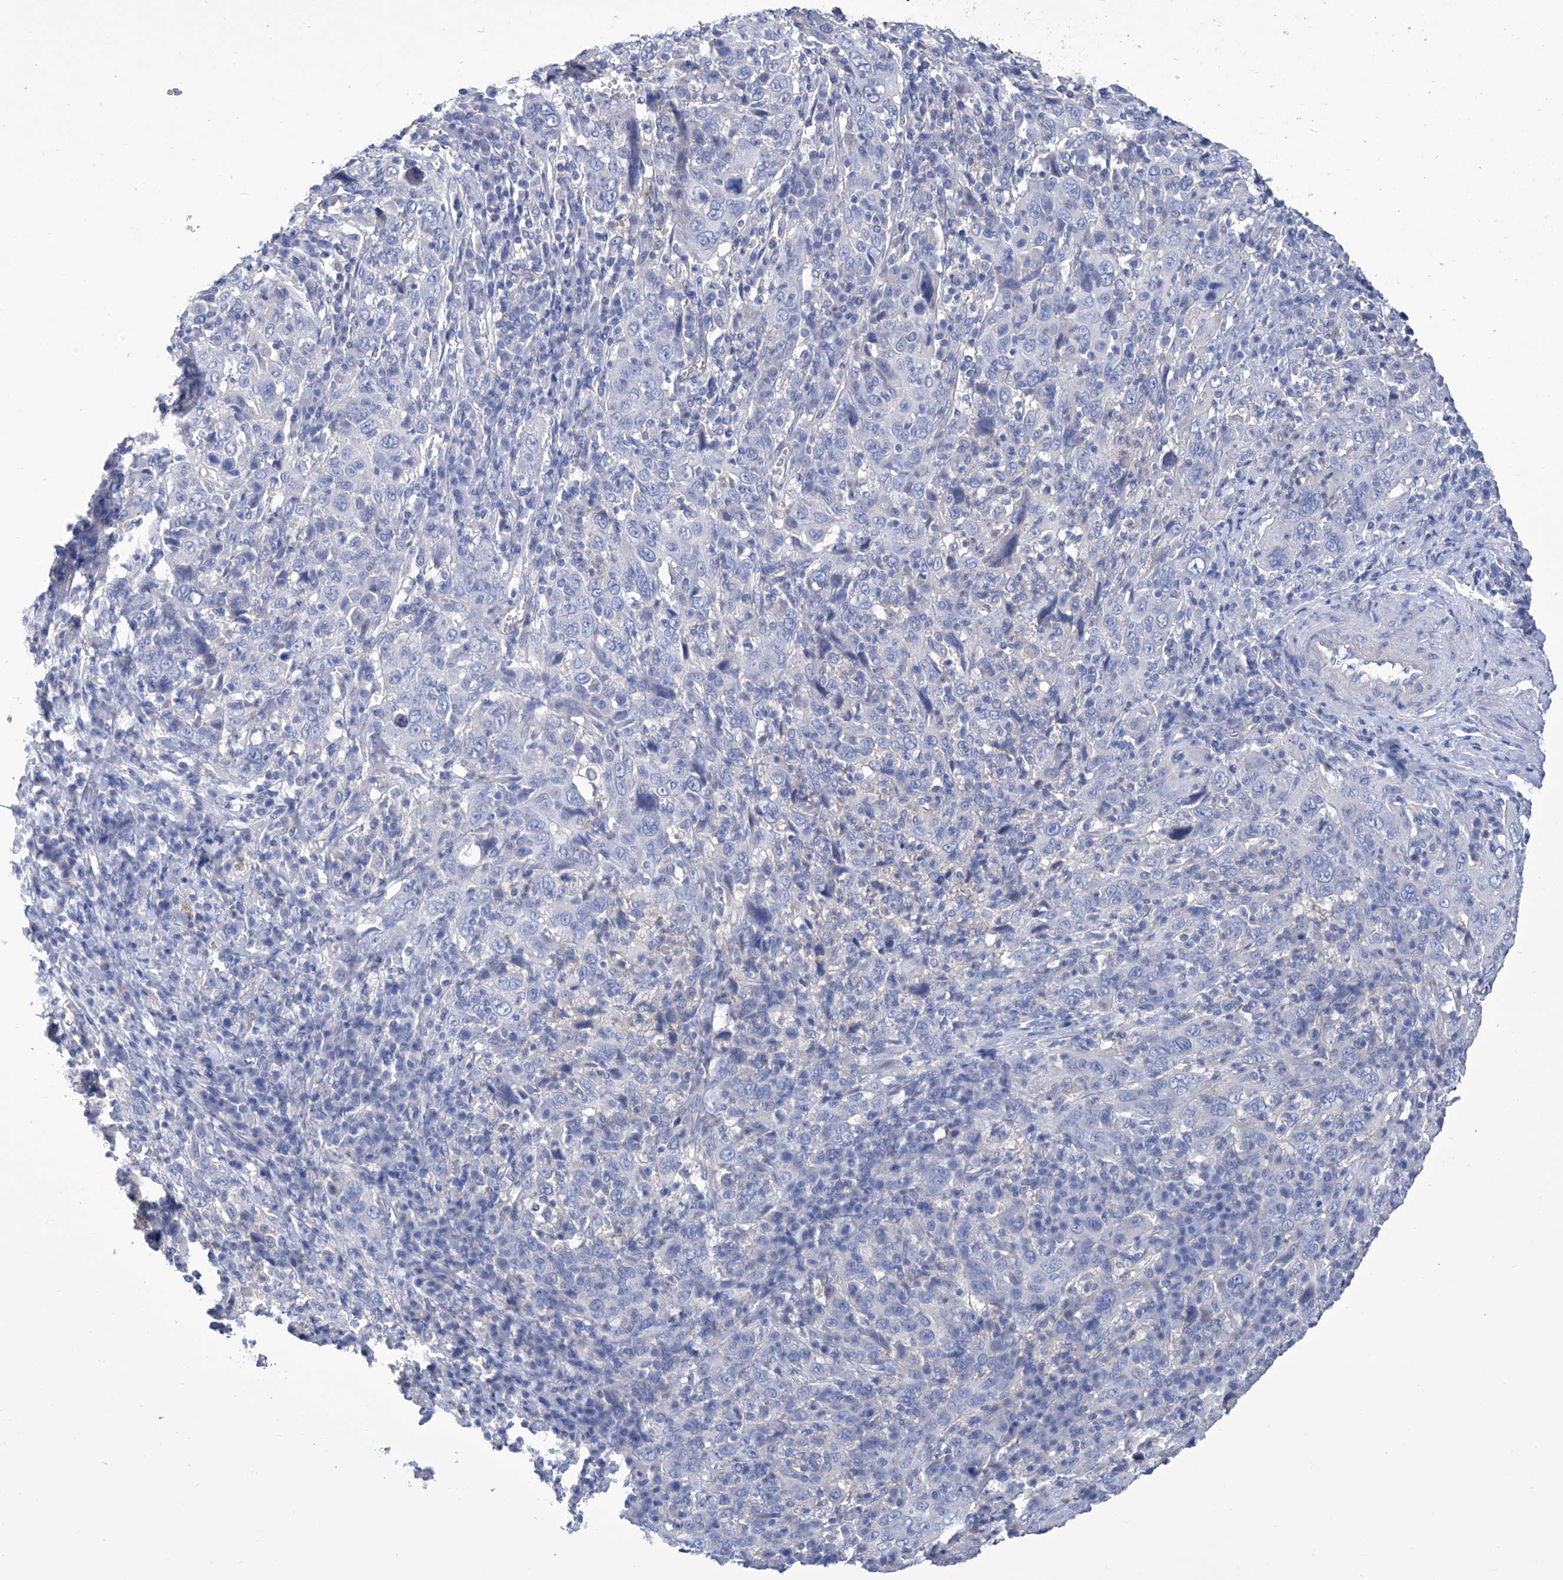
{"staining": {"intensity": "negative", "quantity": "none", "location": "none"}, "tissue": "cervical cancer", "cell_type": "Tumor cells", "image_type": "cancer", "snomed": [{"axis": "morphology", "description": "Squamous cell carcinoma, NOS"}, {"axis": "topography", "description": "Cervix"}], "caption": "Immunohistochemistry photomicrograph of neoplastic tissue: cervical cancer stained with DAB (3,3'-diaminobenzidine) reveals no significant protein positivity in tumor cells.", "gene": "SMS", "patient": {"sex": "female", "age": 46}}